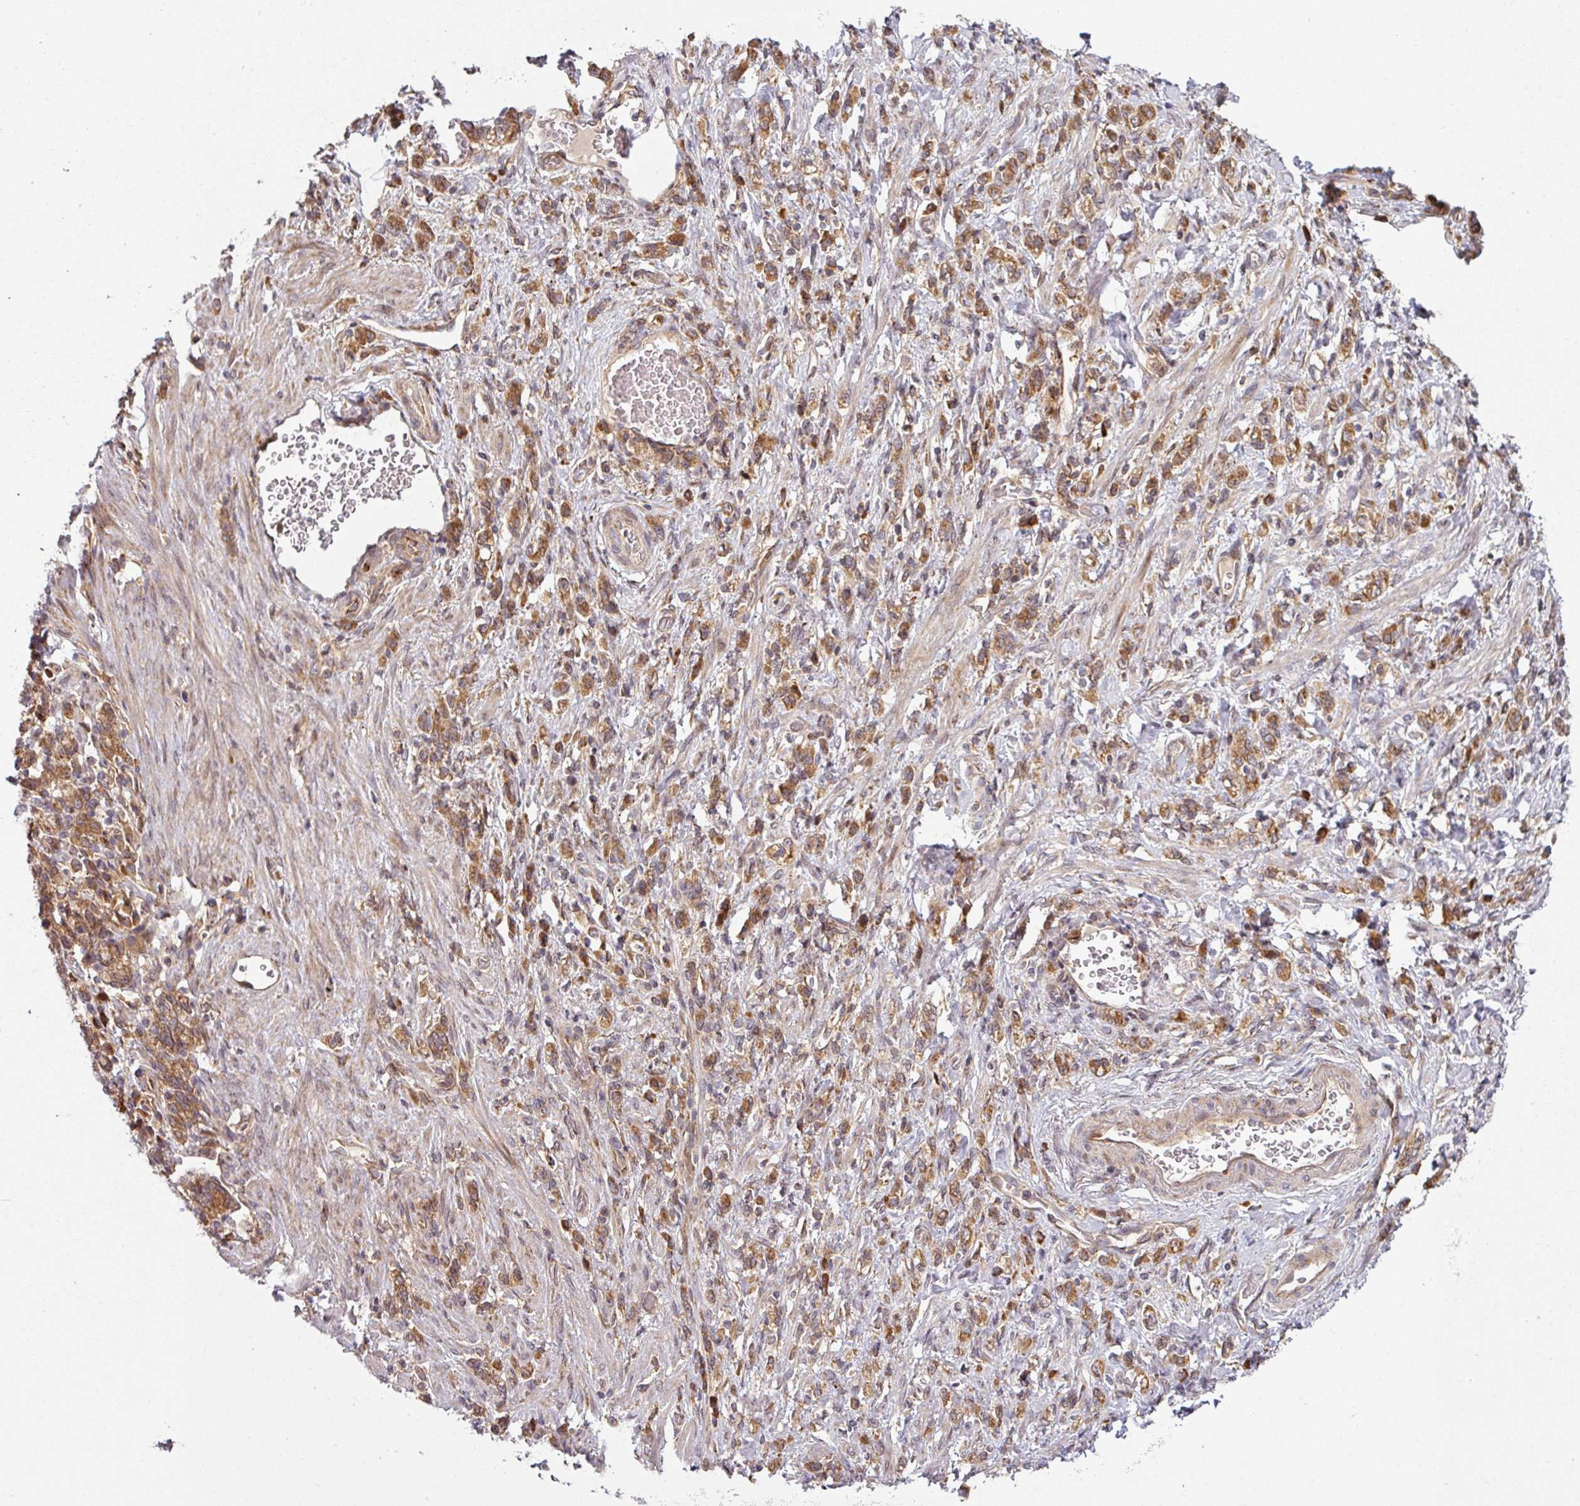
{"staining": {"intensity": "moderate", "quantity": ">75%", "location": "cytoplasmic/membranous"}, "tissue": "stomach cancer", "cell_type": "Tumor cells", "image_type": "cancer", "snomed": [{"axis": "morphology", "description": "Adenocarcinoma, NOS"}, {"axis": "topography", "description": "Stomach"}], "caption": "The immunohistochemical stain labels moderate cytoplasmic/membranous expression in tumor cells of stomach cancer tissue. The protein is stained brown, and the nuclei are stained in blue (DAB (3,3'-diaminobenzidine) IHC with brightfield microscopy, high magnification).", "gene": "RAB5A", "patient": {"sex": "male", "age": 77}}